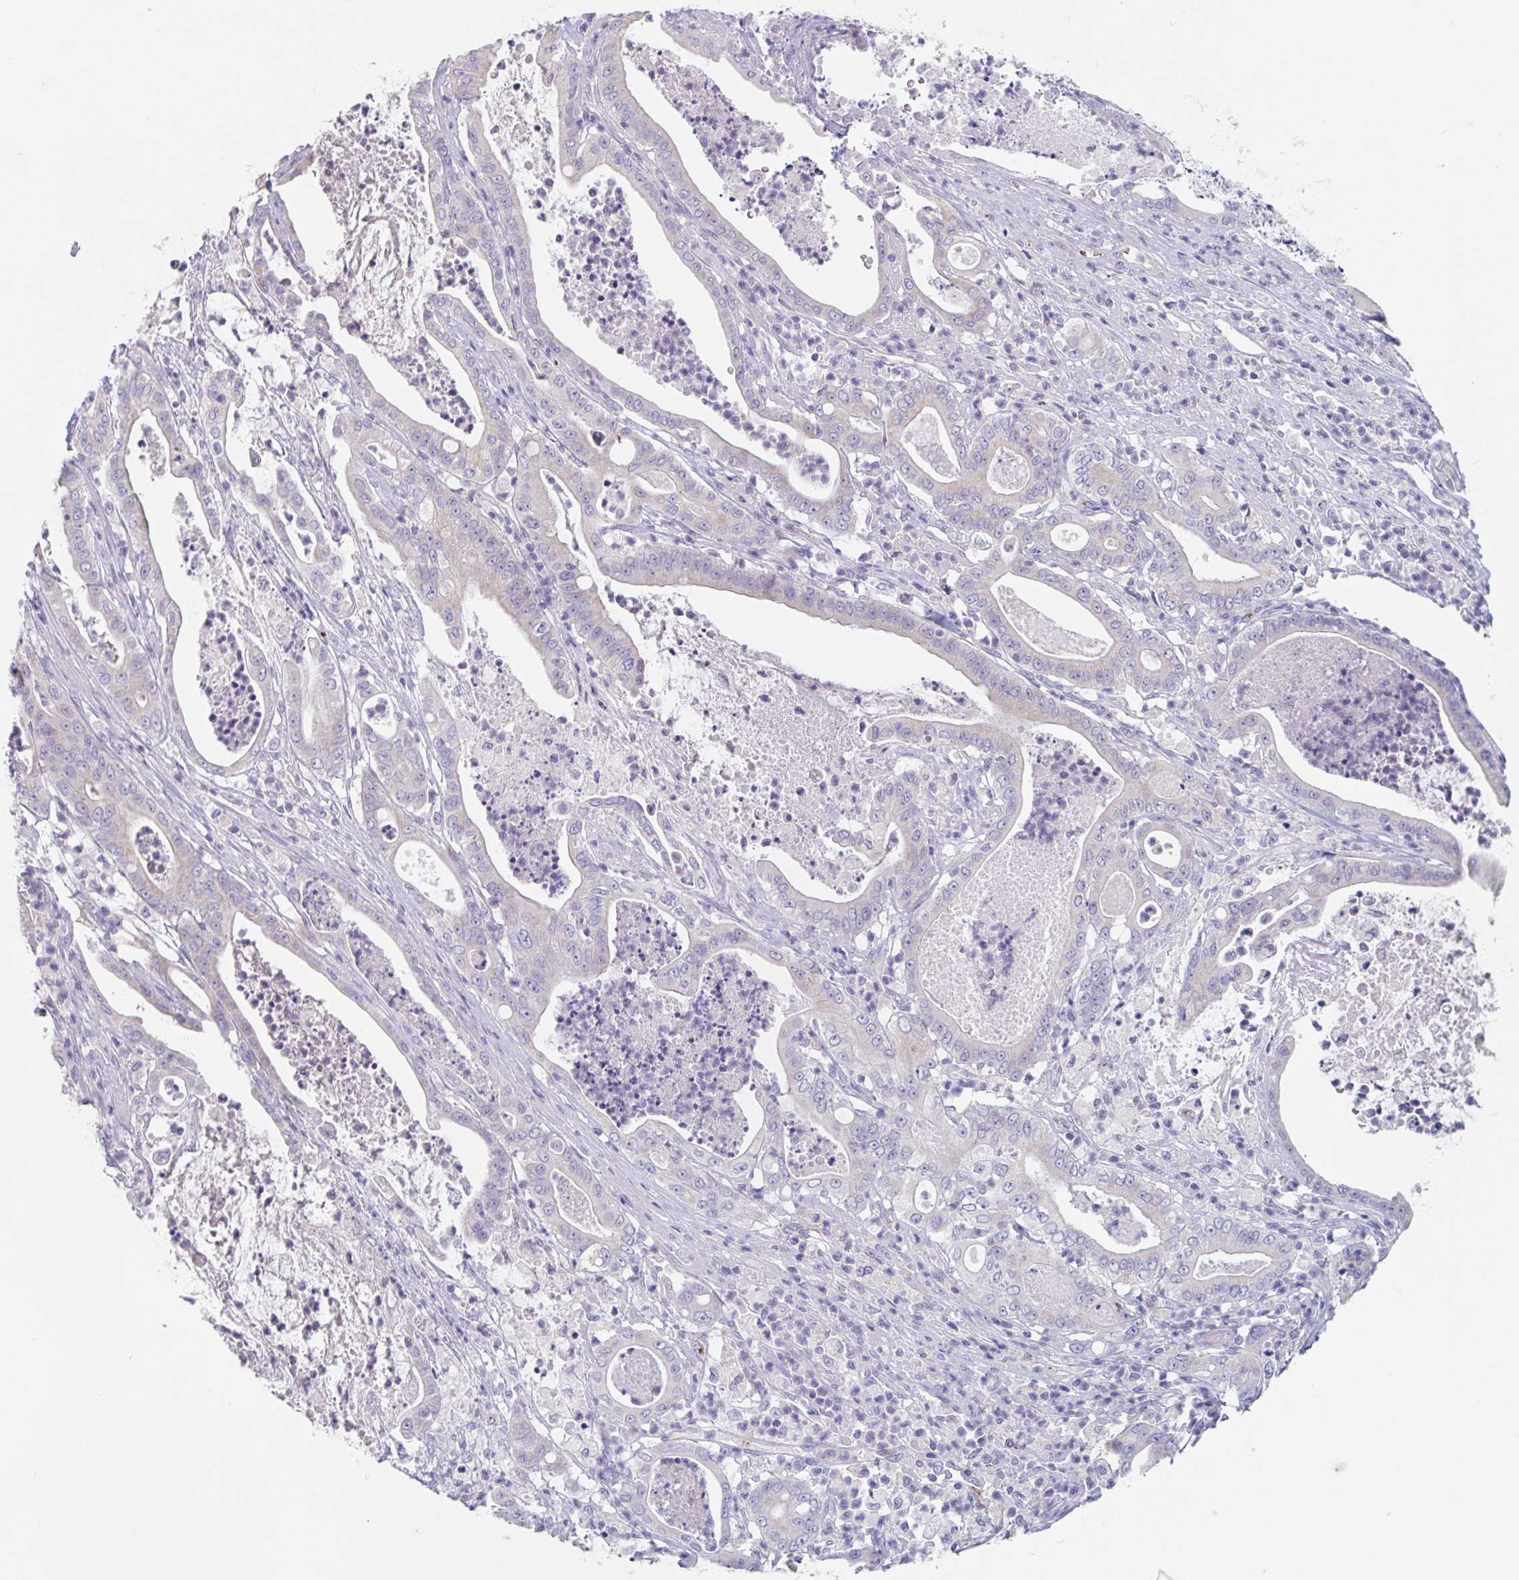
{"staining": {"intensity": "negative", "quantity": "none", "location": "none"}, "tissue": "pancreatic cancer", "cell_type": "Tumor cells", "image_type": "cancer", "snomed": [{"axis": "morphology", "description": "Adenocarcinoma, NOS"}, {"axis": "topography", "description": "Pancreas"}], "caption": "The histopathology image reveals no staining of tumor cells in pancreatic cancer (adenocarcinoma).", "gene": "ABHD16A", "patient": {"sex": "male", "age": 71}}